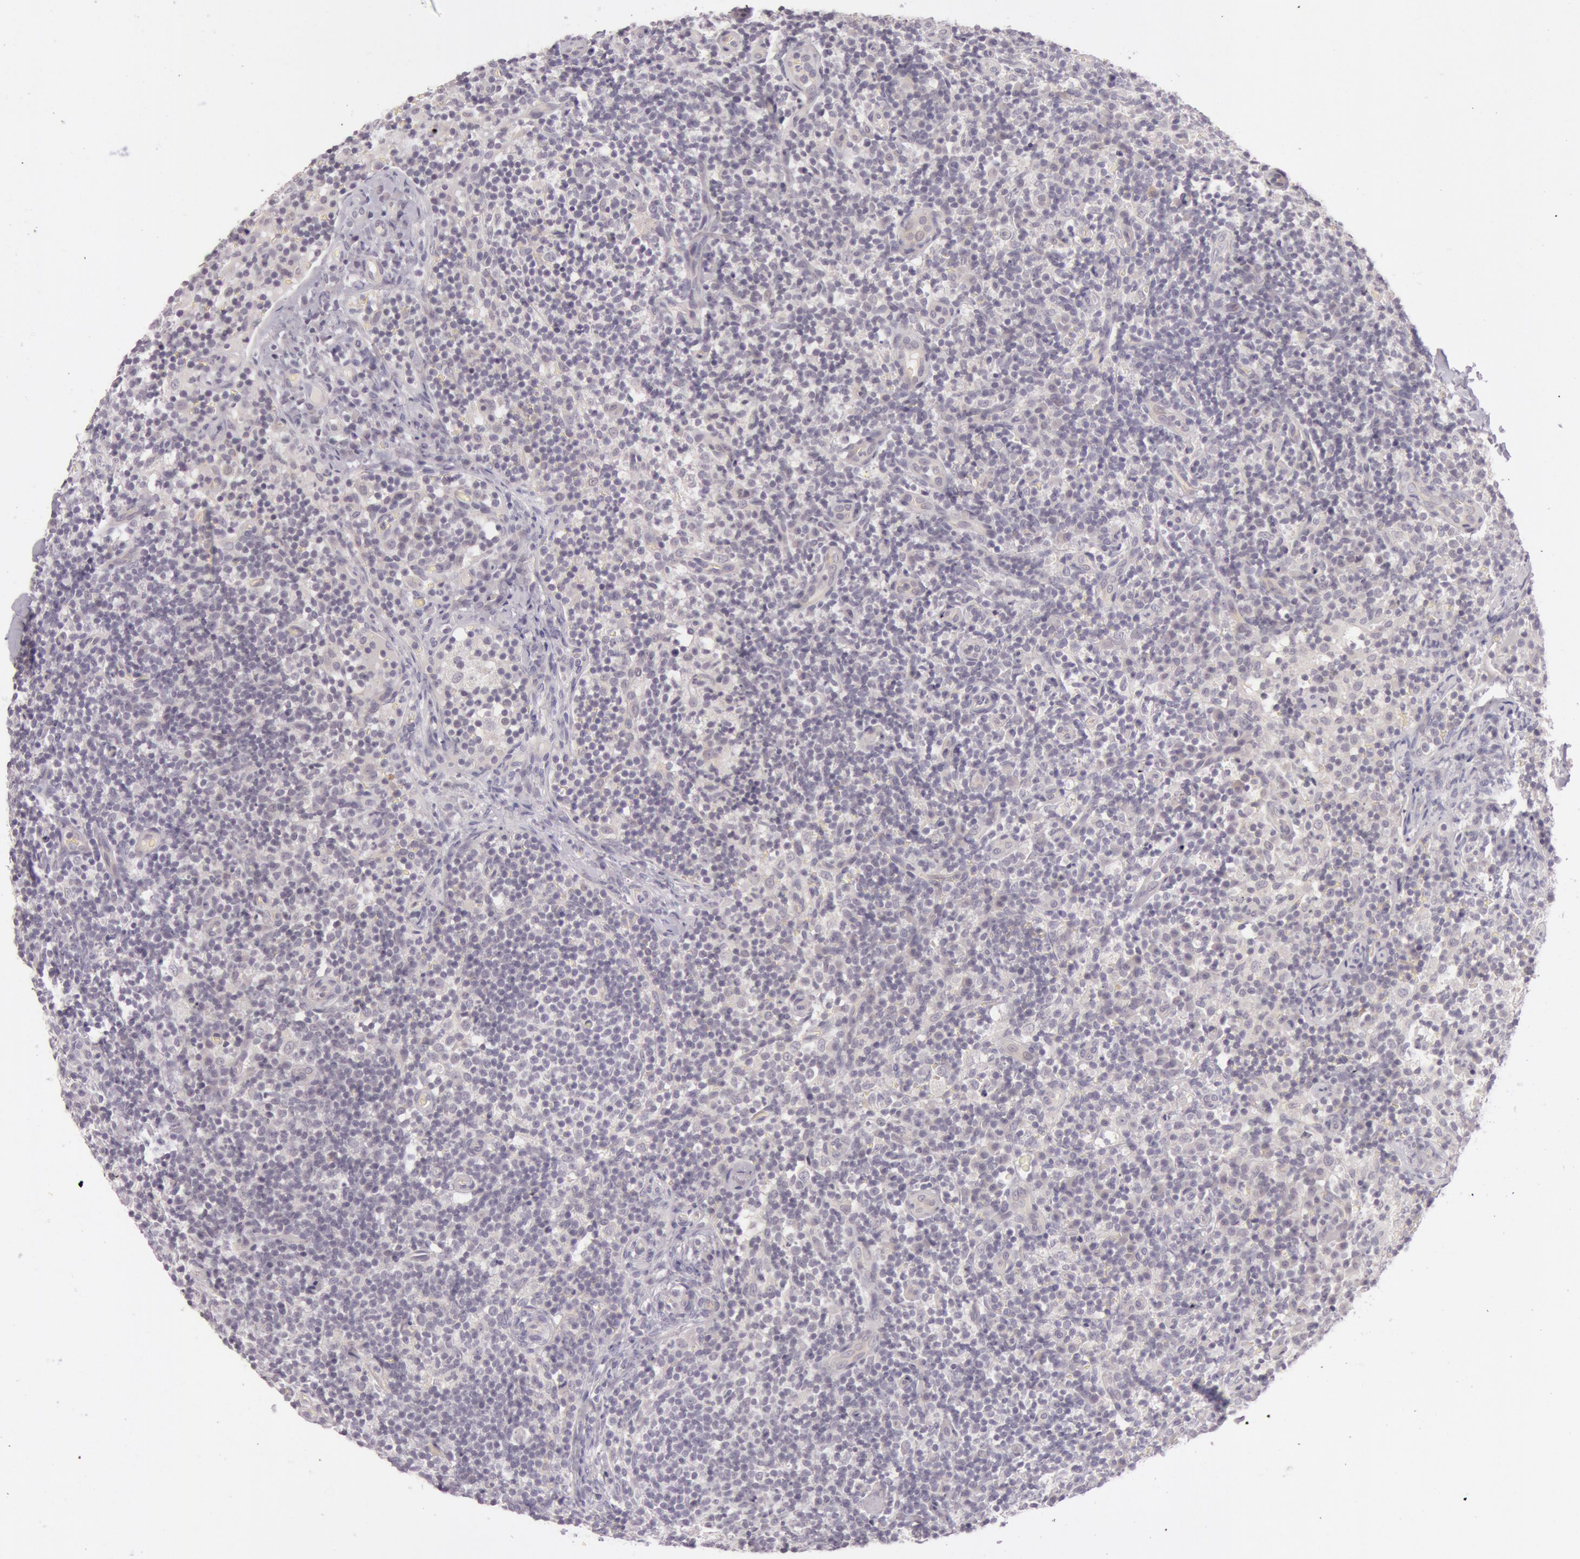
{"staining": {"intensity": "negative", "quantity": "none", "location": "none"}, "tissue": "lymph node", "cell_type": "Germinal center cells", "image_type": "normal", "snomed": [{"axis": "morphology", "description": "Normal tissue, NOS"}, {"axis": "morphology", "description": "Inflammation, NOS"}, {"axis": "topography", "description": "Lymph node"}], "caption": "Micrograph shows no significant protein positivity in germinal center cells of unremarkable lymph node.", "gene": "RBMY1A1", "patient": {"sex": "male", "age": 46}}